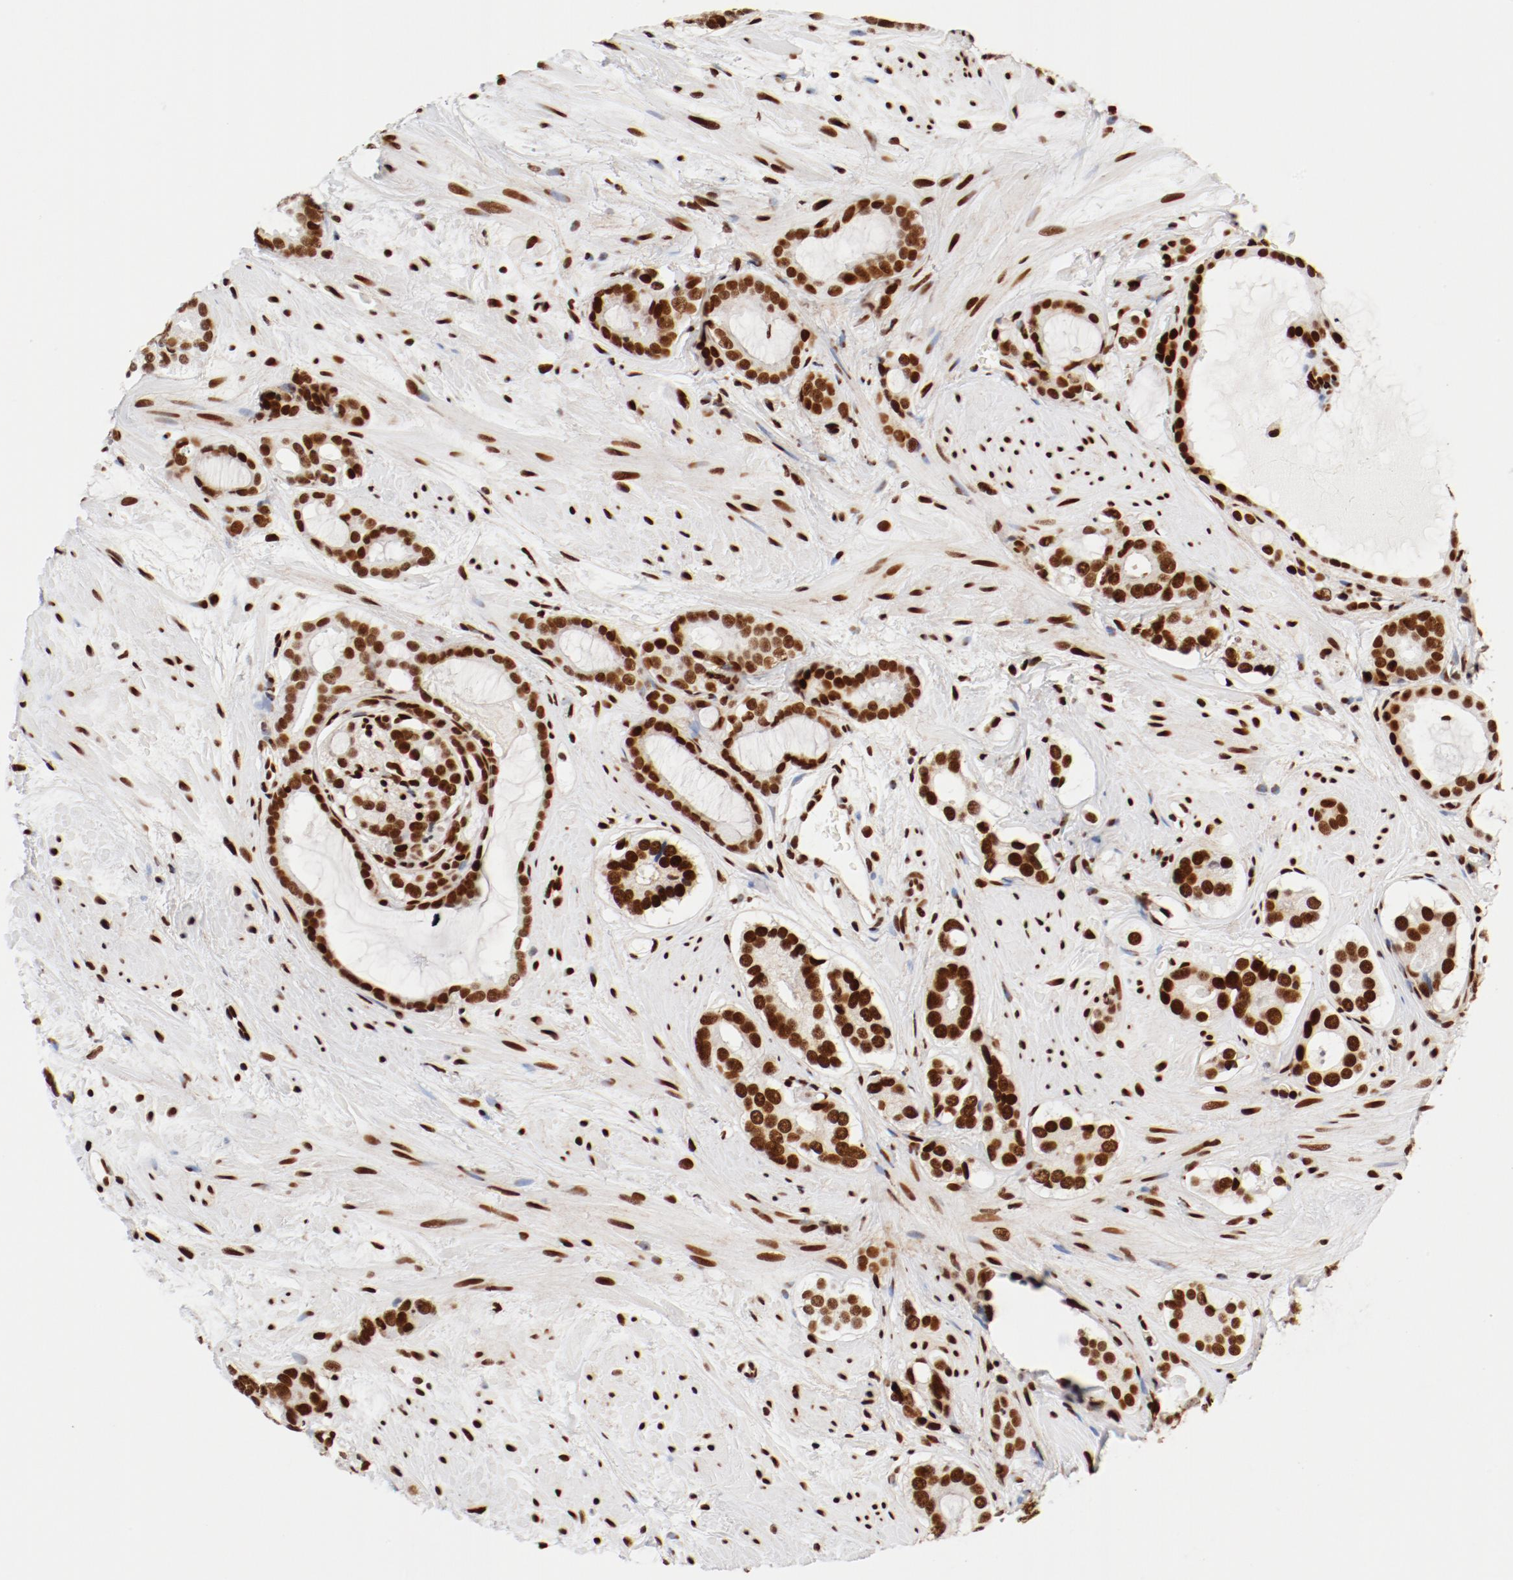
{"staining": {"intensity": "strong", "quantity": ">75%", "location": "nuclear"}, "tissue": "prostate cancer", "cell_type": "Tumor cells", "image_type": "cancer", "snomed": [{"axis": "morphology", "description": "Adenocarcinoma, Low grade"}, {"axis": "topography", "description": "Prostate"}], "caption": "A high-resolution photomicrograph shows IHC staining of adenocarcinoma (low-grade) (prostate), which displays strong nuclear staining in approximately >75% of tumor cells. (brown staining indicates protein expression, while blue staining denotes nuclei).", "gene": "CTBP1", "patient": {"sex": "male", "age": 57}}